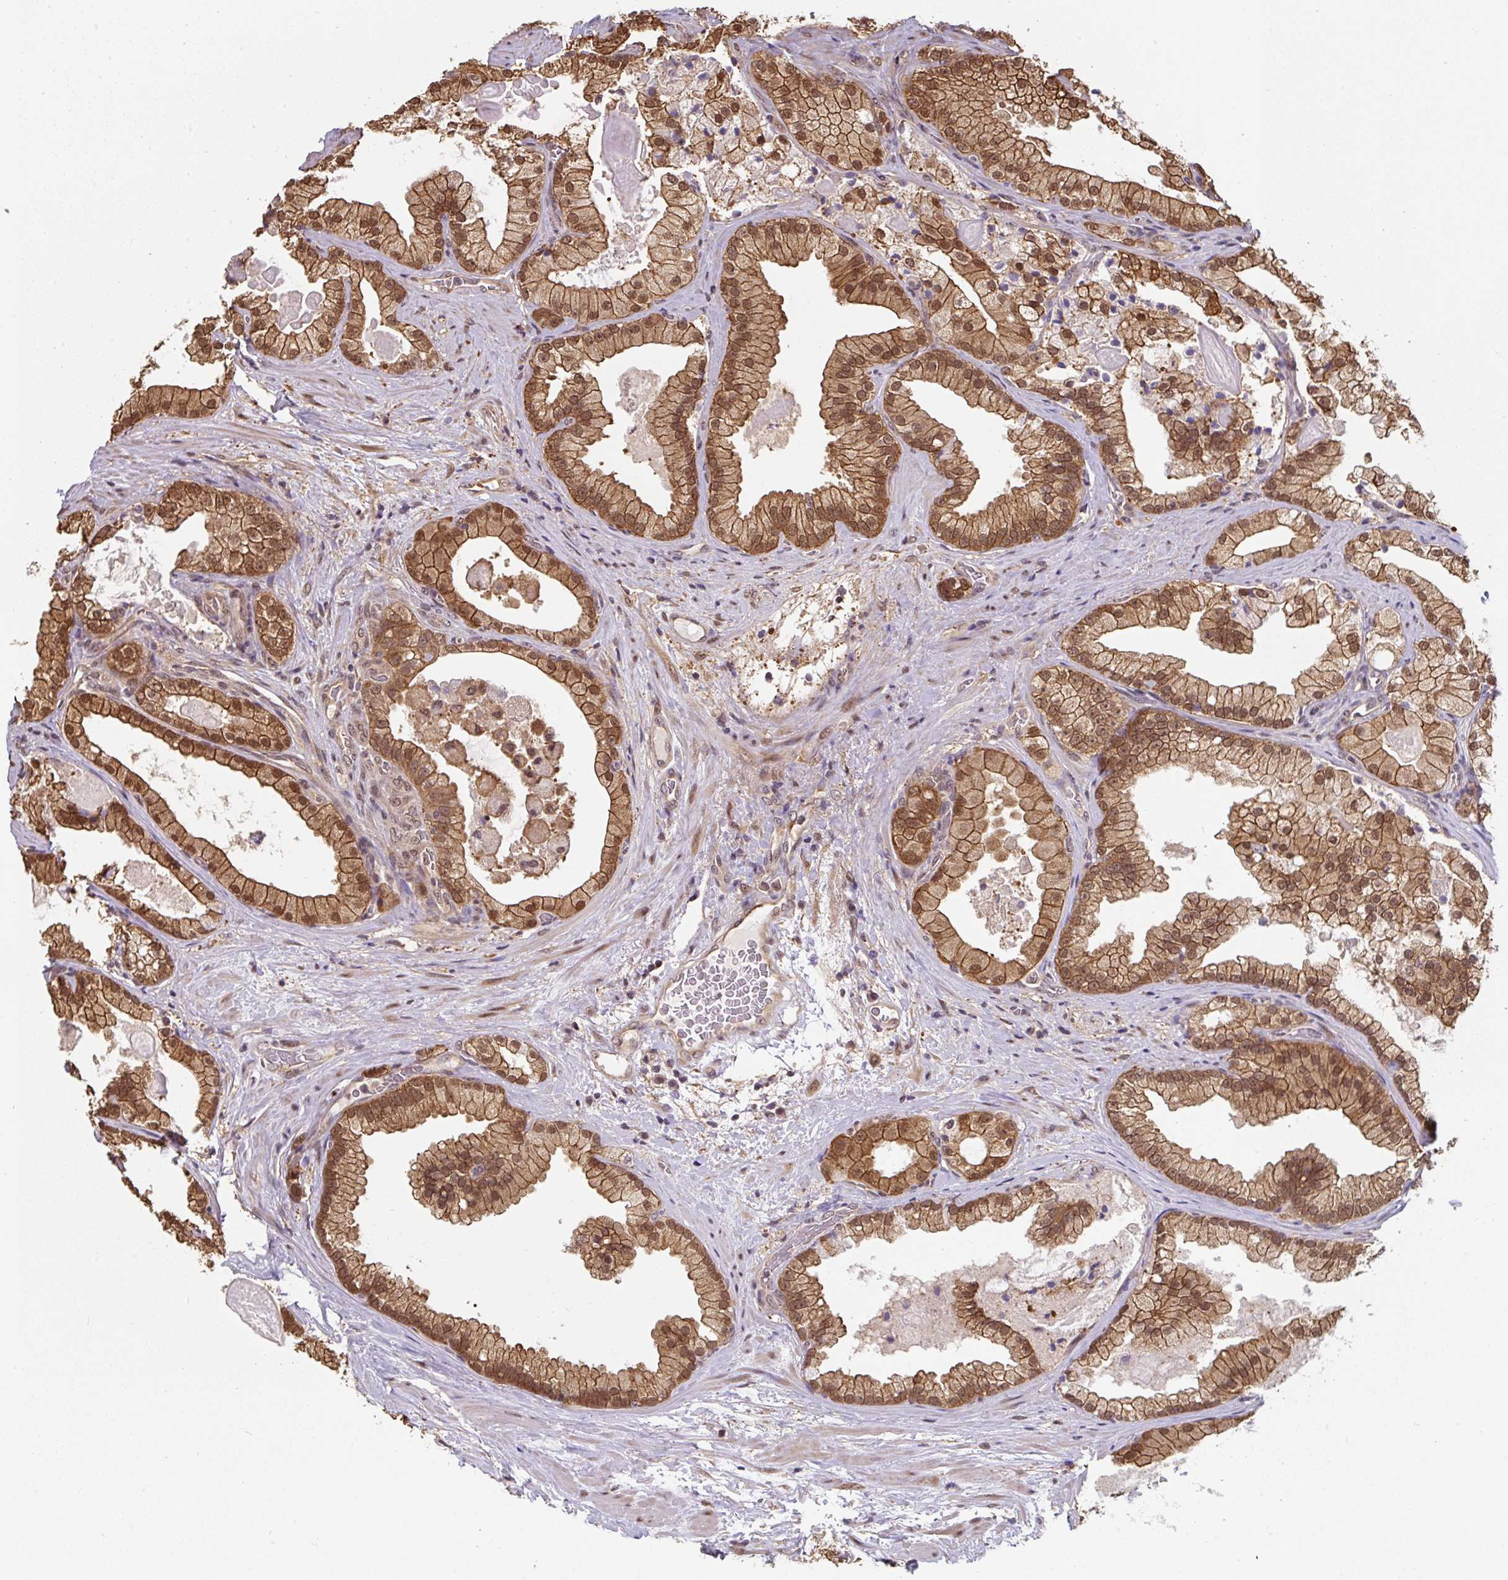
{"staining": {"intensity": "strong", "quantity": ">75%", "location": "cytoplasmic/membranous,nuclear"}, "tissue": "prostate cancer", "cell_type": "Tumor cells", "image_type": "cancer", "snomed": [{"axis": "morphology", "description": "Adenocarcinoma, High grade"}, {"axis": "topography", "description": "Prostate"}], "caption": "Immunohistochemistry image of neoplastic tissue: high-grade adenocarcinoma (prostate) stained using immunohistochemistry shows high levels of strong protein expression localized specifically in the cytoplasmic/membranous and nuclear of tumor cells, appearing as a cytoplasmic/membranous and nuclear brown color.", "gene": "ST13", "patient": {"sex": "male", "age": 68}}